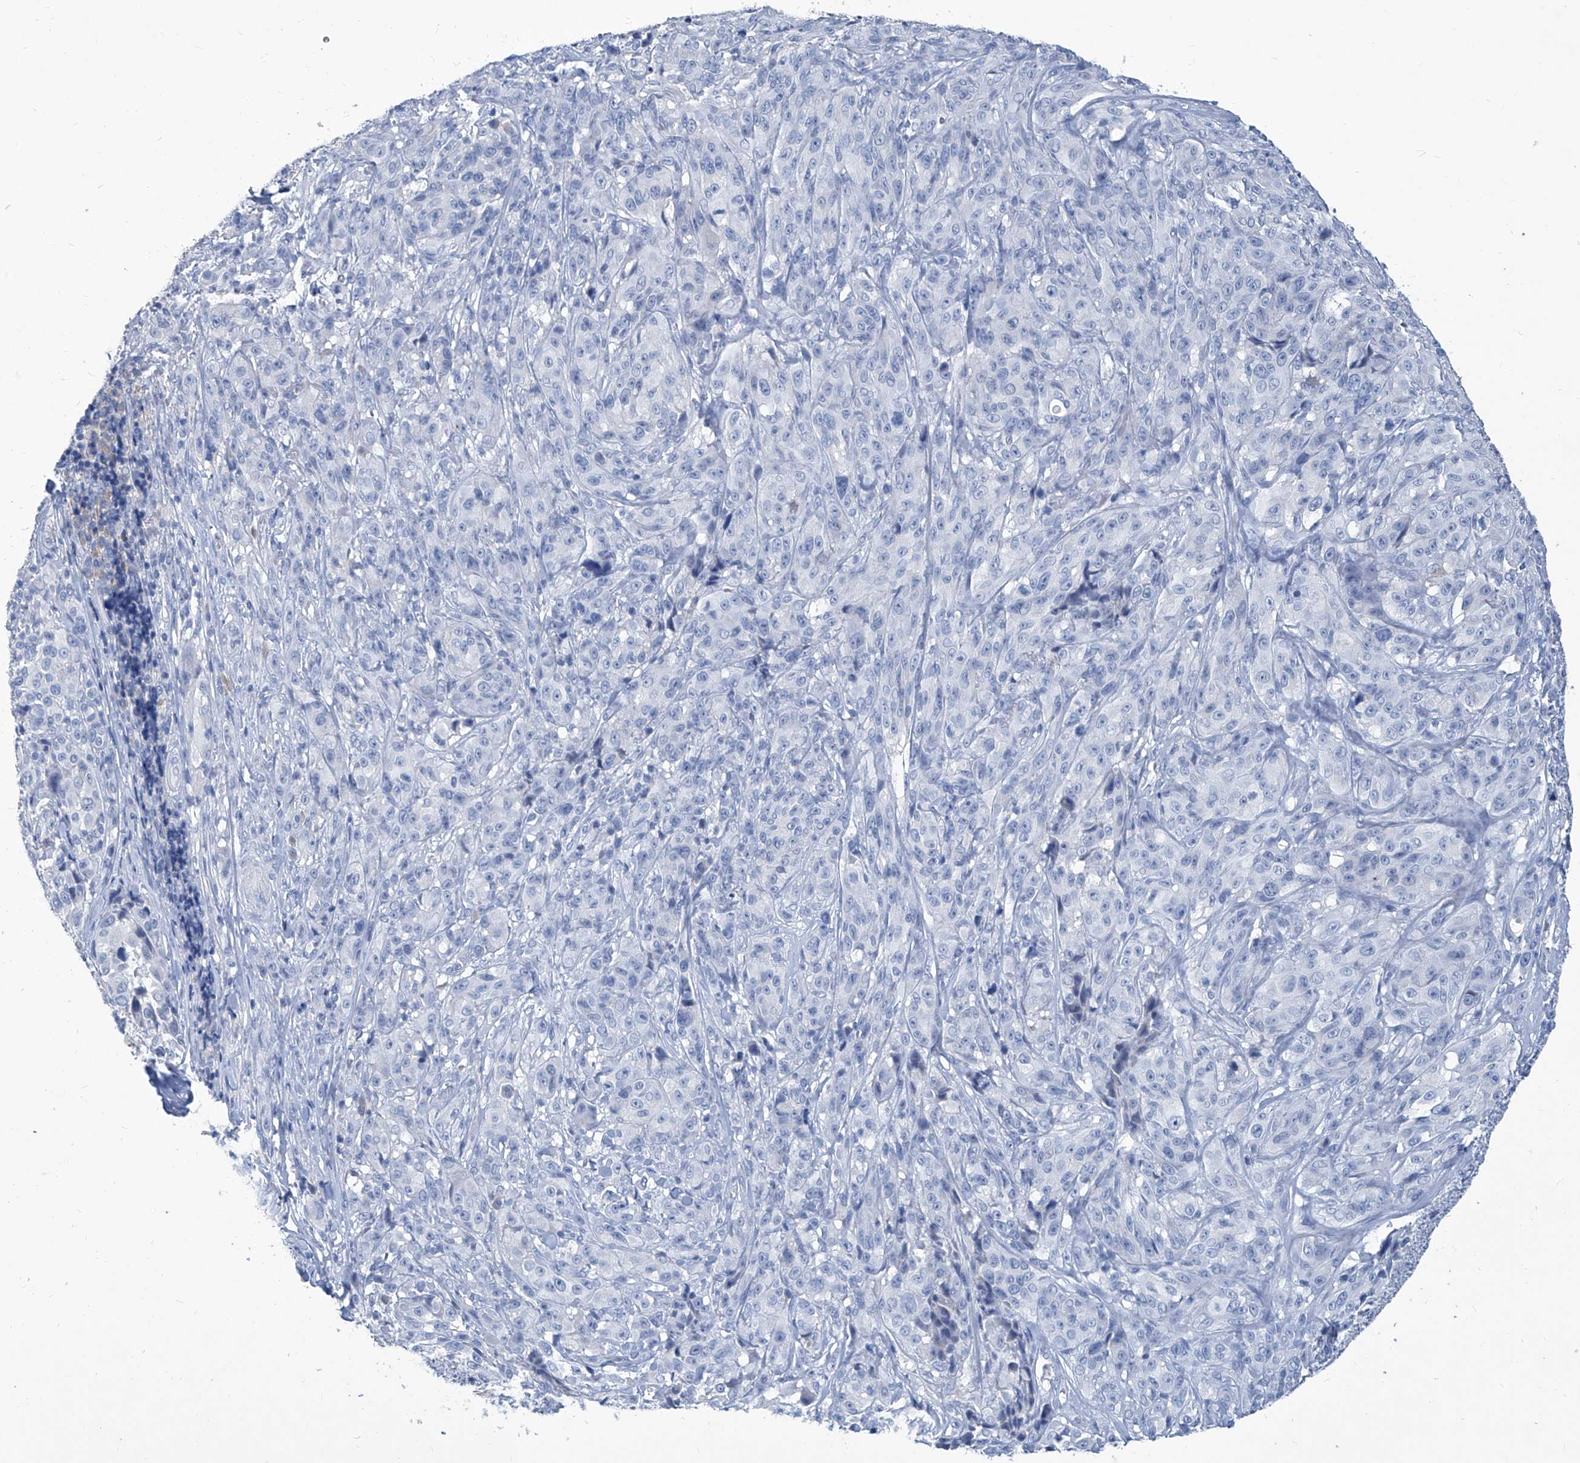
{"staining": {"intensity": "negative", "quantity": "none", "location": "none"}, "tissue": "melanoma", "cell_type": "Tumor cells", "image_type": "cancer", "snomed": [{"axis": "morphology", "description": "Malignant melanoma, NOS"}, {"axis": "topography", "description": "Skin"}], "caption": "There is no significant staining in tumor cells of melanoma.", "gene": "MTARC1", "patient": {"sex": "male", "age": 73}}